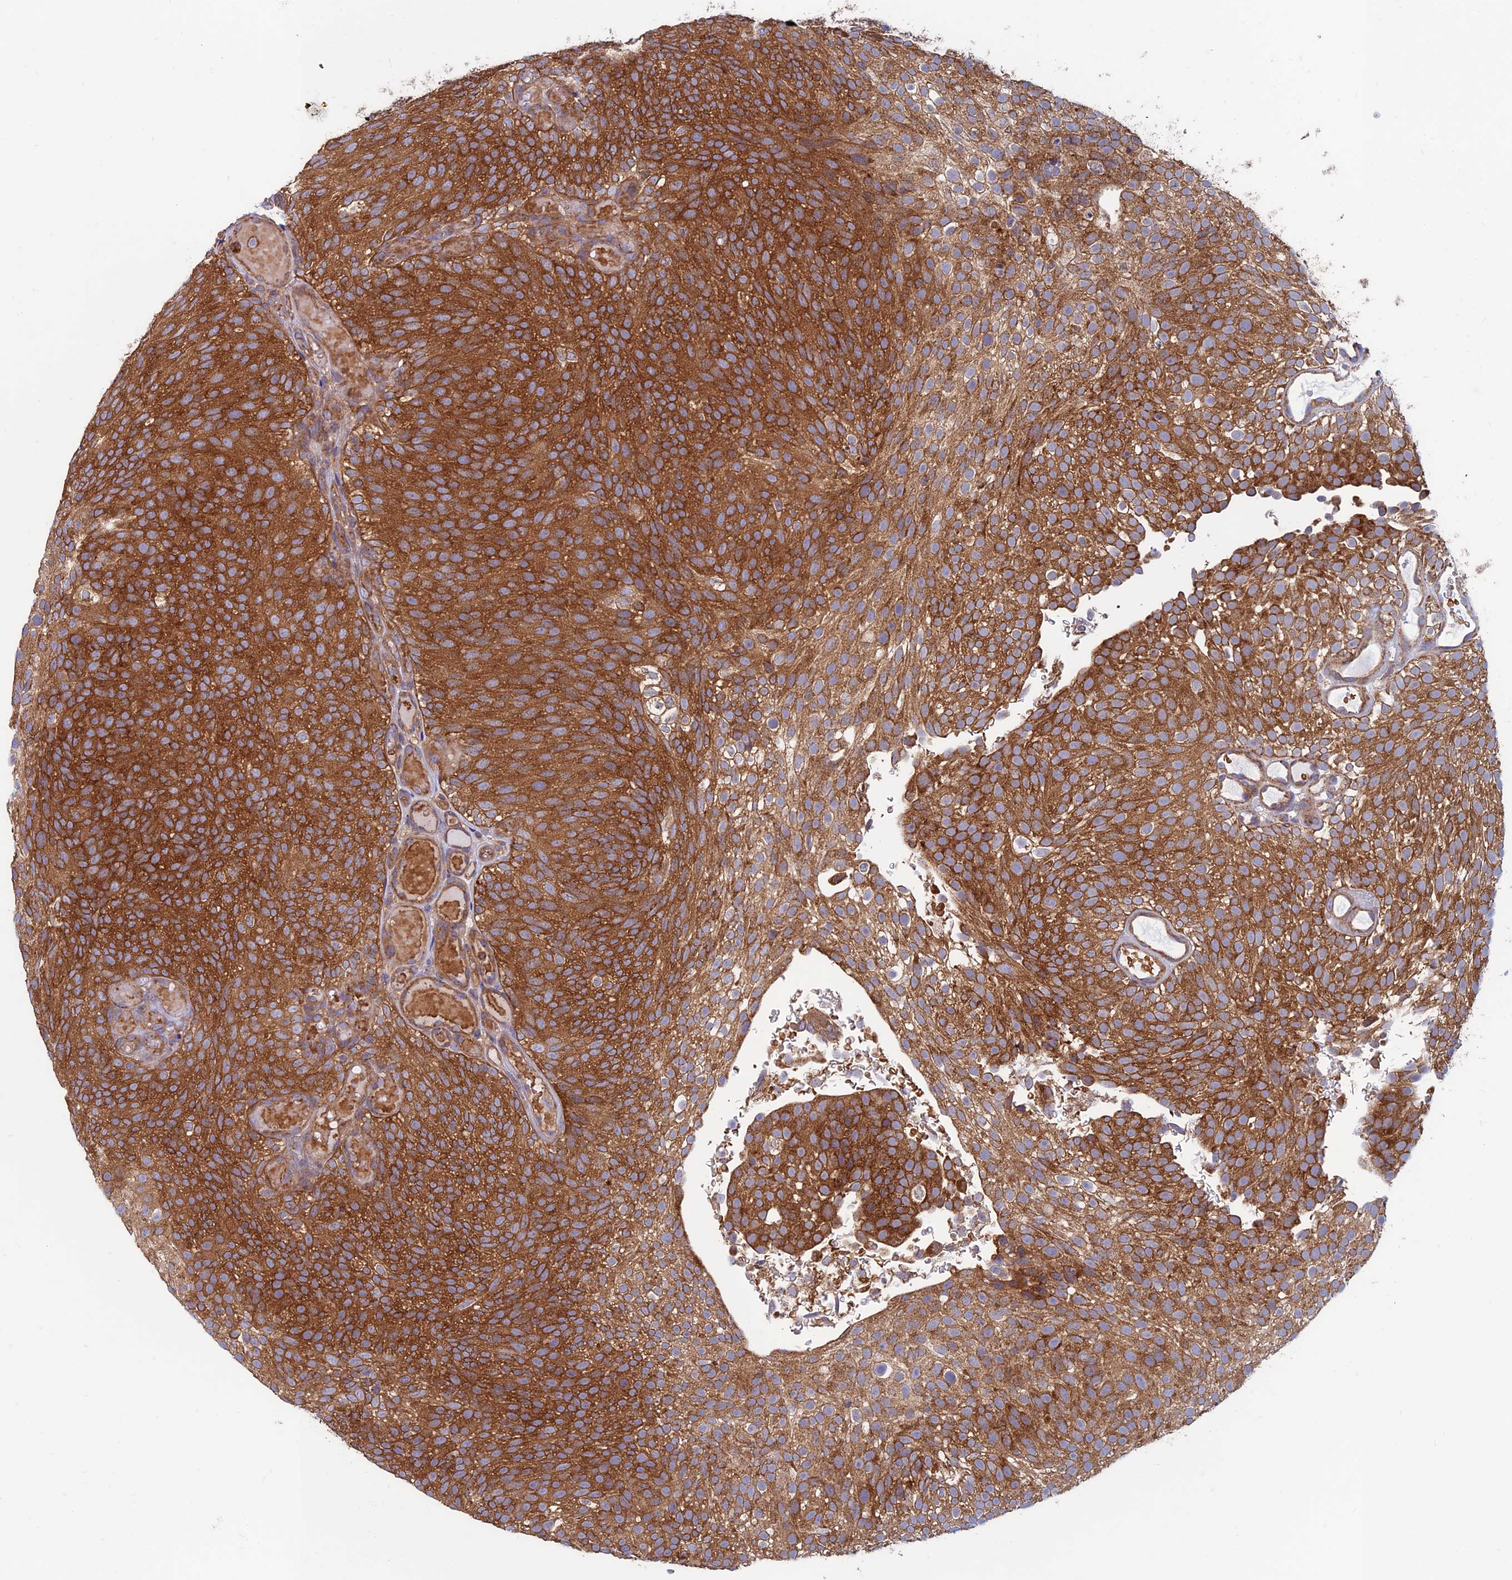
{"staining": {"intensity": "strong", "quantity": ">75%", "location": "cytoplasmic/membranous"}, "tissue": "urothelial cancer", "cell_type": "Tumor cells", "image_type": "cancer", "snomed": [{"axis": "morphology", "description": "Urothelial carcinoma, Low grade"}, {"axis": "topography", "description": "Urinary bladder"}], "caption": "A brown stain shows strong cytoplasmic/membranous expression of a protein in urothelial cancer tumor cells.", "gene": "DNM1L", "patient": {"sex": "male", "age": 78}}